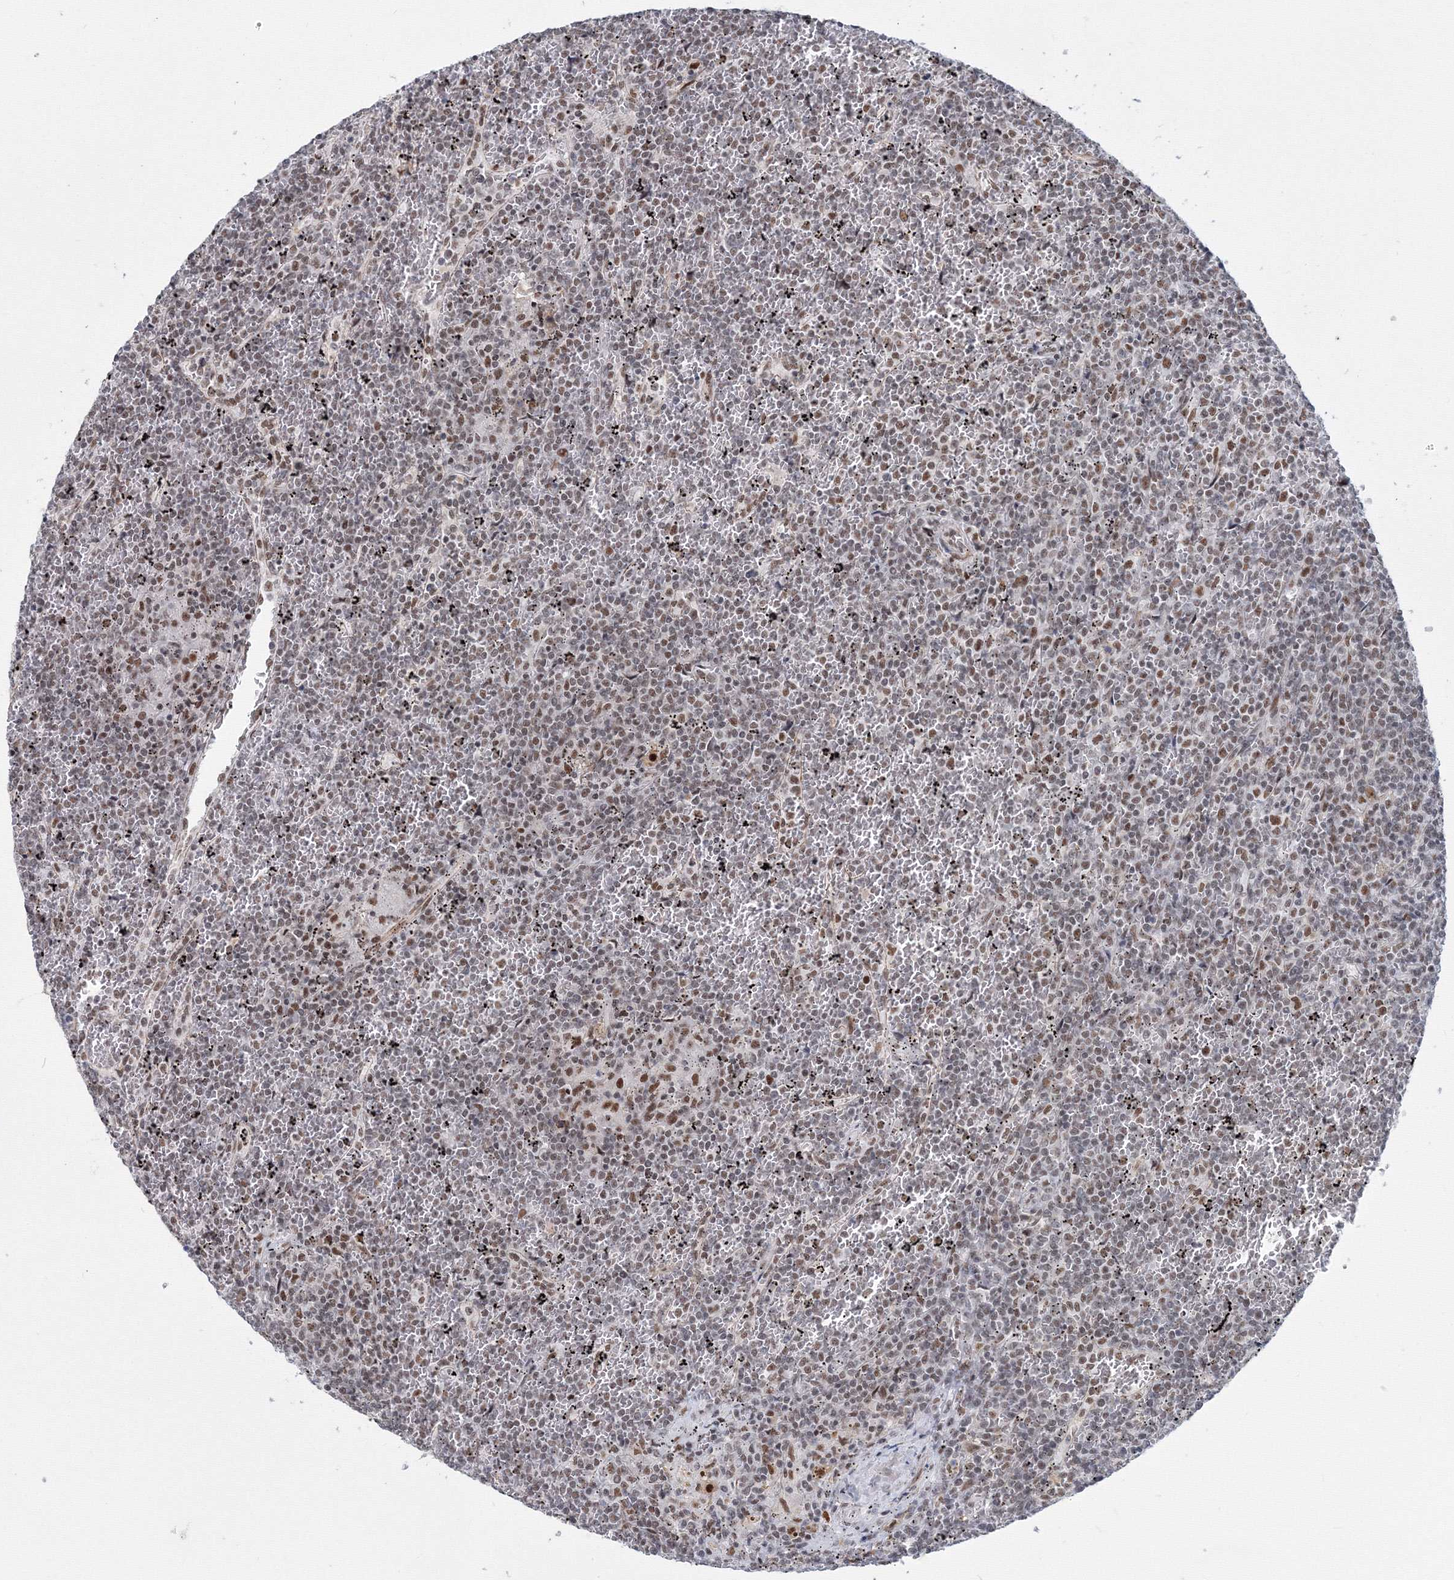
{"staining": {"intensity": "moderate", "quantity": ">75%", "location": "nuclear"}, "tissue": "lymphoma", "cell_type": "Tumor cells", "image_type": "cancer", "snomed": [{"axis": "morphology", "description": "Malignant lymphoma, non-Hodgkin's type, Low grade"}, {"axis": "topography", "description": "Spleen"}], "caption": "Lymphoma tissue displays moderate nuclear positivity in about >75% of tumor cells", "gene": "SF3B6", "patient": {"sex": "female", "age": 19}}